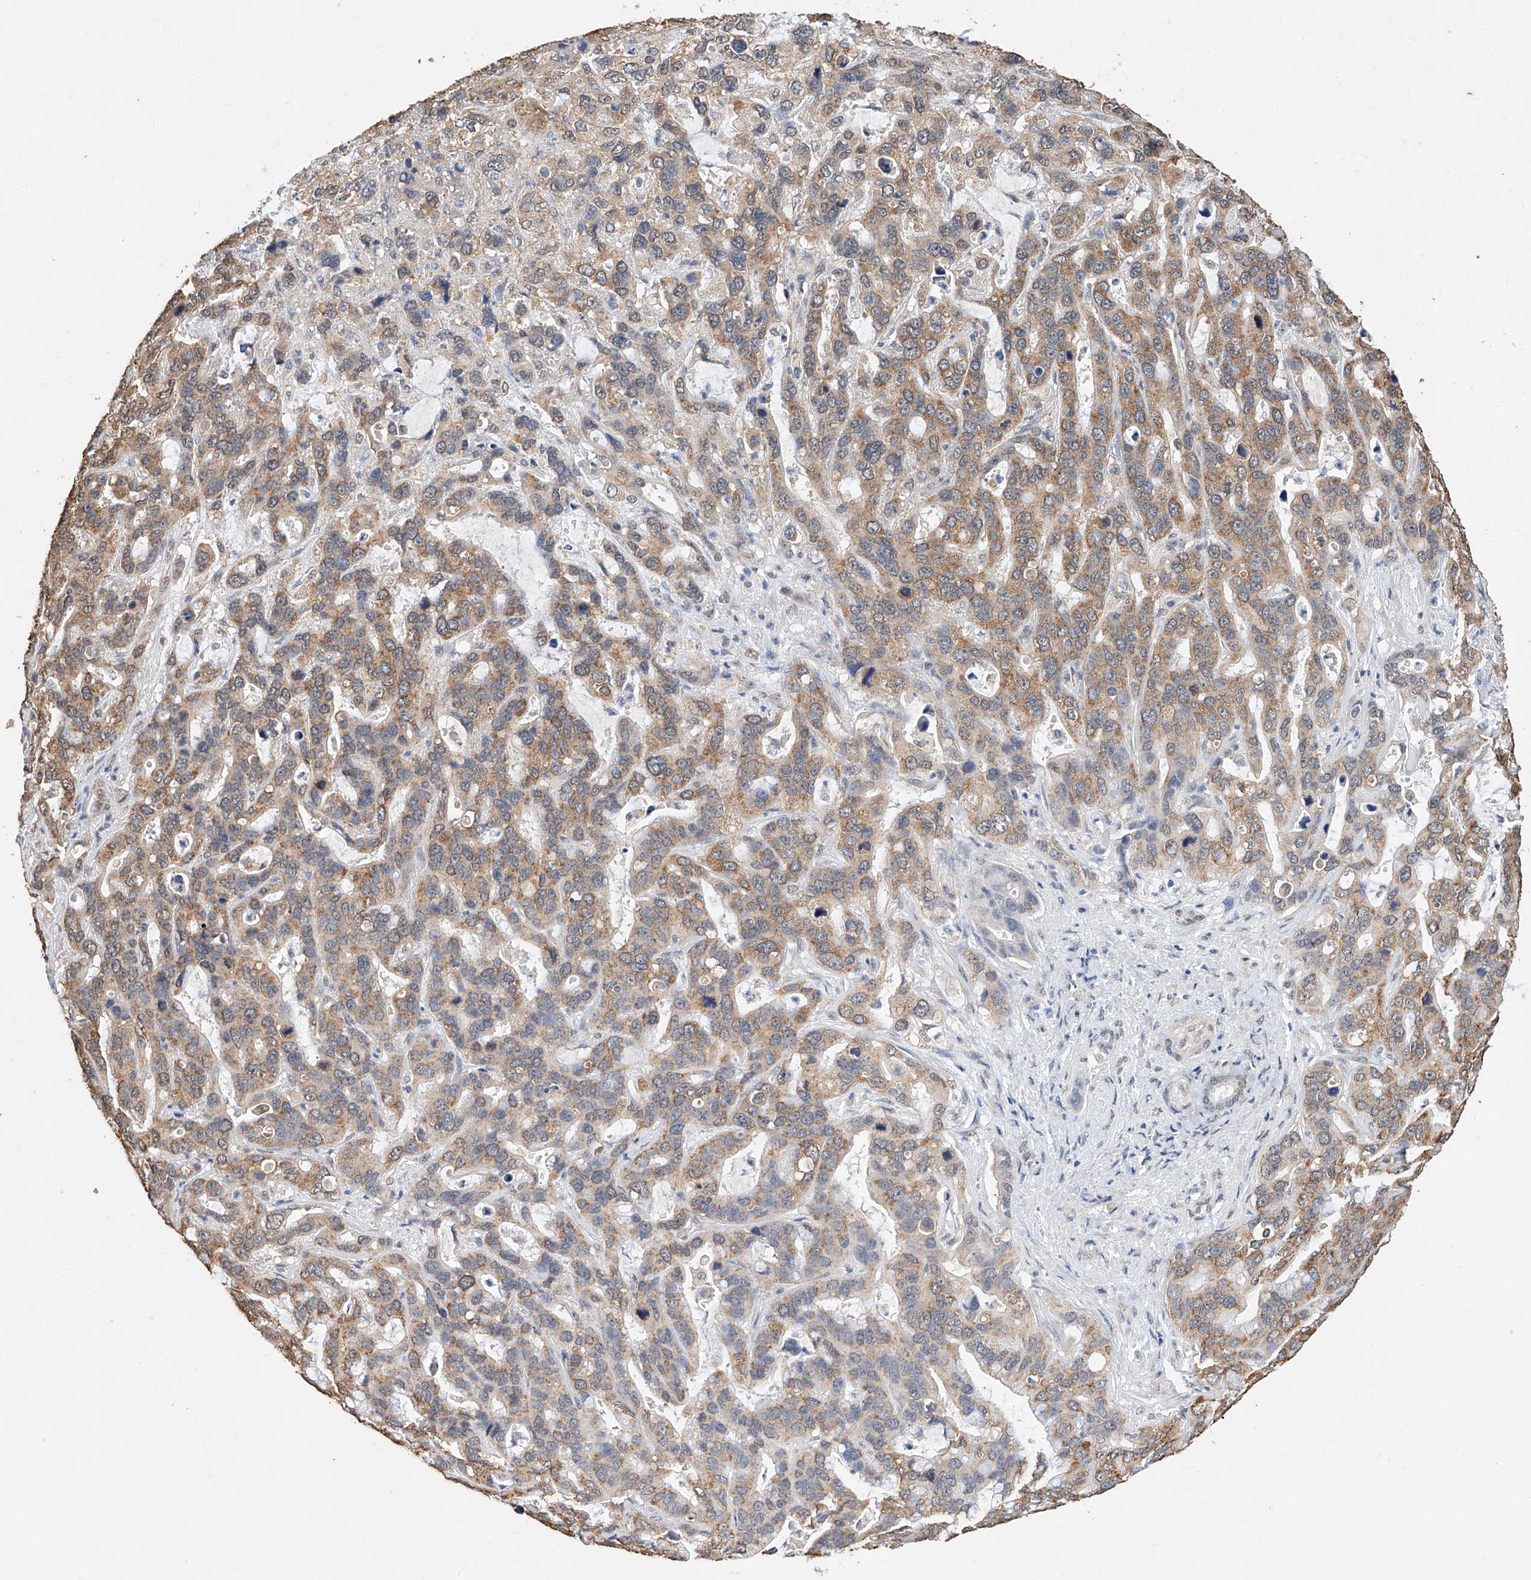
{"staining": {"intensity": "moderate", "quantity": "25%-75%", "location": "cytoplasmic/membranous"}, "tissue": "liver cancer", "cell_type": "Tumor cells", "image_type": "cancer", "snomed": [{"axis": "morphology", "description": "Cholangiocarcinoma"}, {"axis": "topography", "description": "Liver"}], "caption": "Immunohistochemistry photomicrograph of human liver cancer stained for a protein (brown), which demonstrates medium levels of moderate cytoplasmic/membranous positivity in approximately 25%-75% of tumor cells.", "gene": "CERS4", "patient": {"sex": "female", "age": 65}}